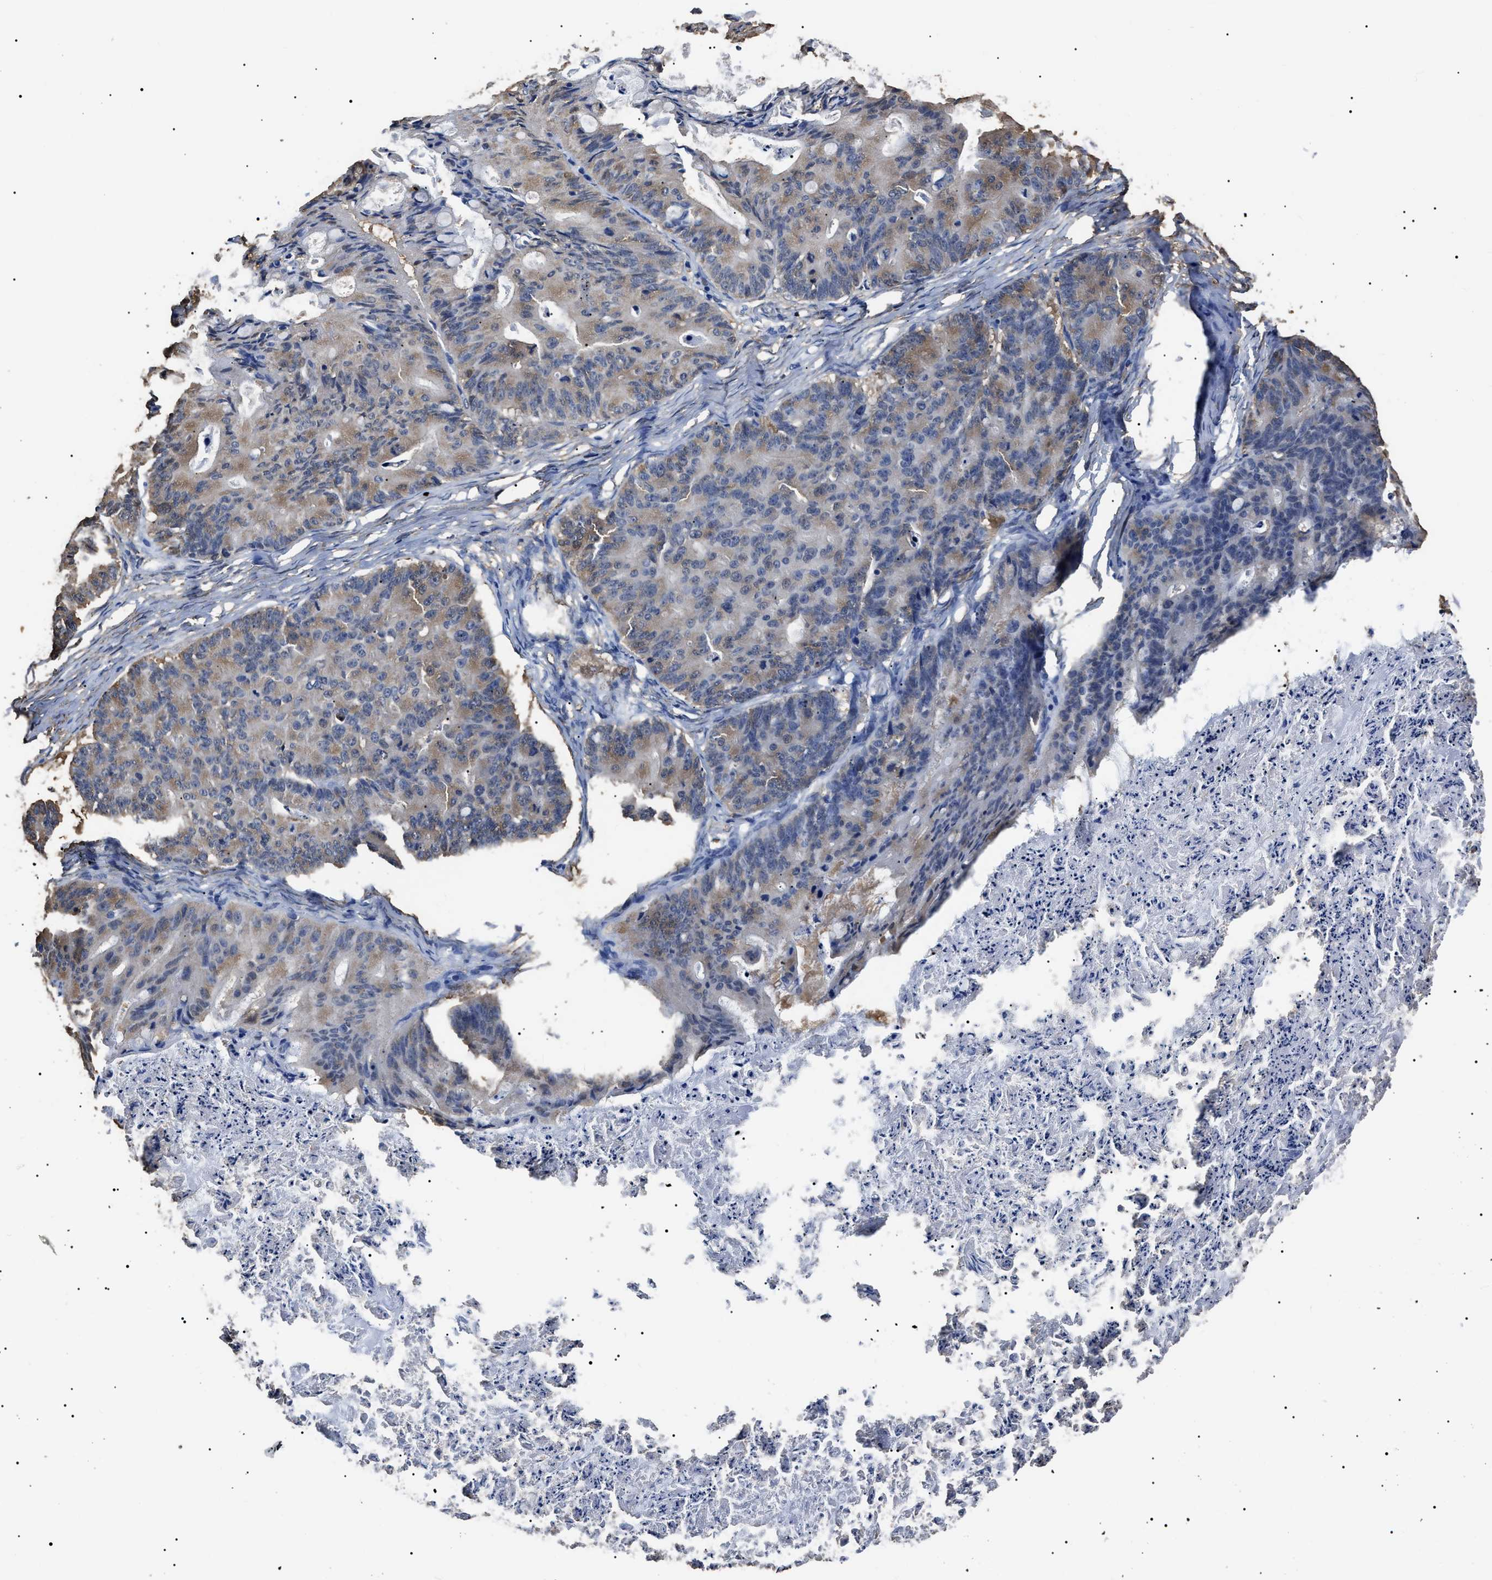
{"staining": {"intensity": "weak", "quantity": "25%-75%", "location": "cytoplasmic/membranous"}, "tissue": "ovarian cancer", "cell_type": "Tumor cells", "image_type": "cancer", "snomed": [{"axis": "morphology", "description": "Cystadenocarcinoma, mucinous, NOS"}, {"axis": "topography", "description": "Ovary"}], "caption": "Immunohistochemistry (DAB) staining of human ovarian cancer (mucinous cystadenocarcinoma) demonstrates weak cytoplasmic/membranous protein expression in about 25%-75% of tumor cells.", "gene": "ALDH1A1", "patient": {"sex": "female", "age": 36}}